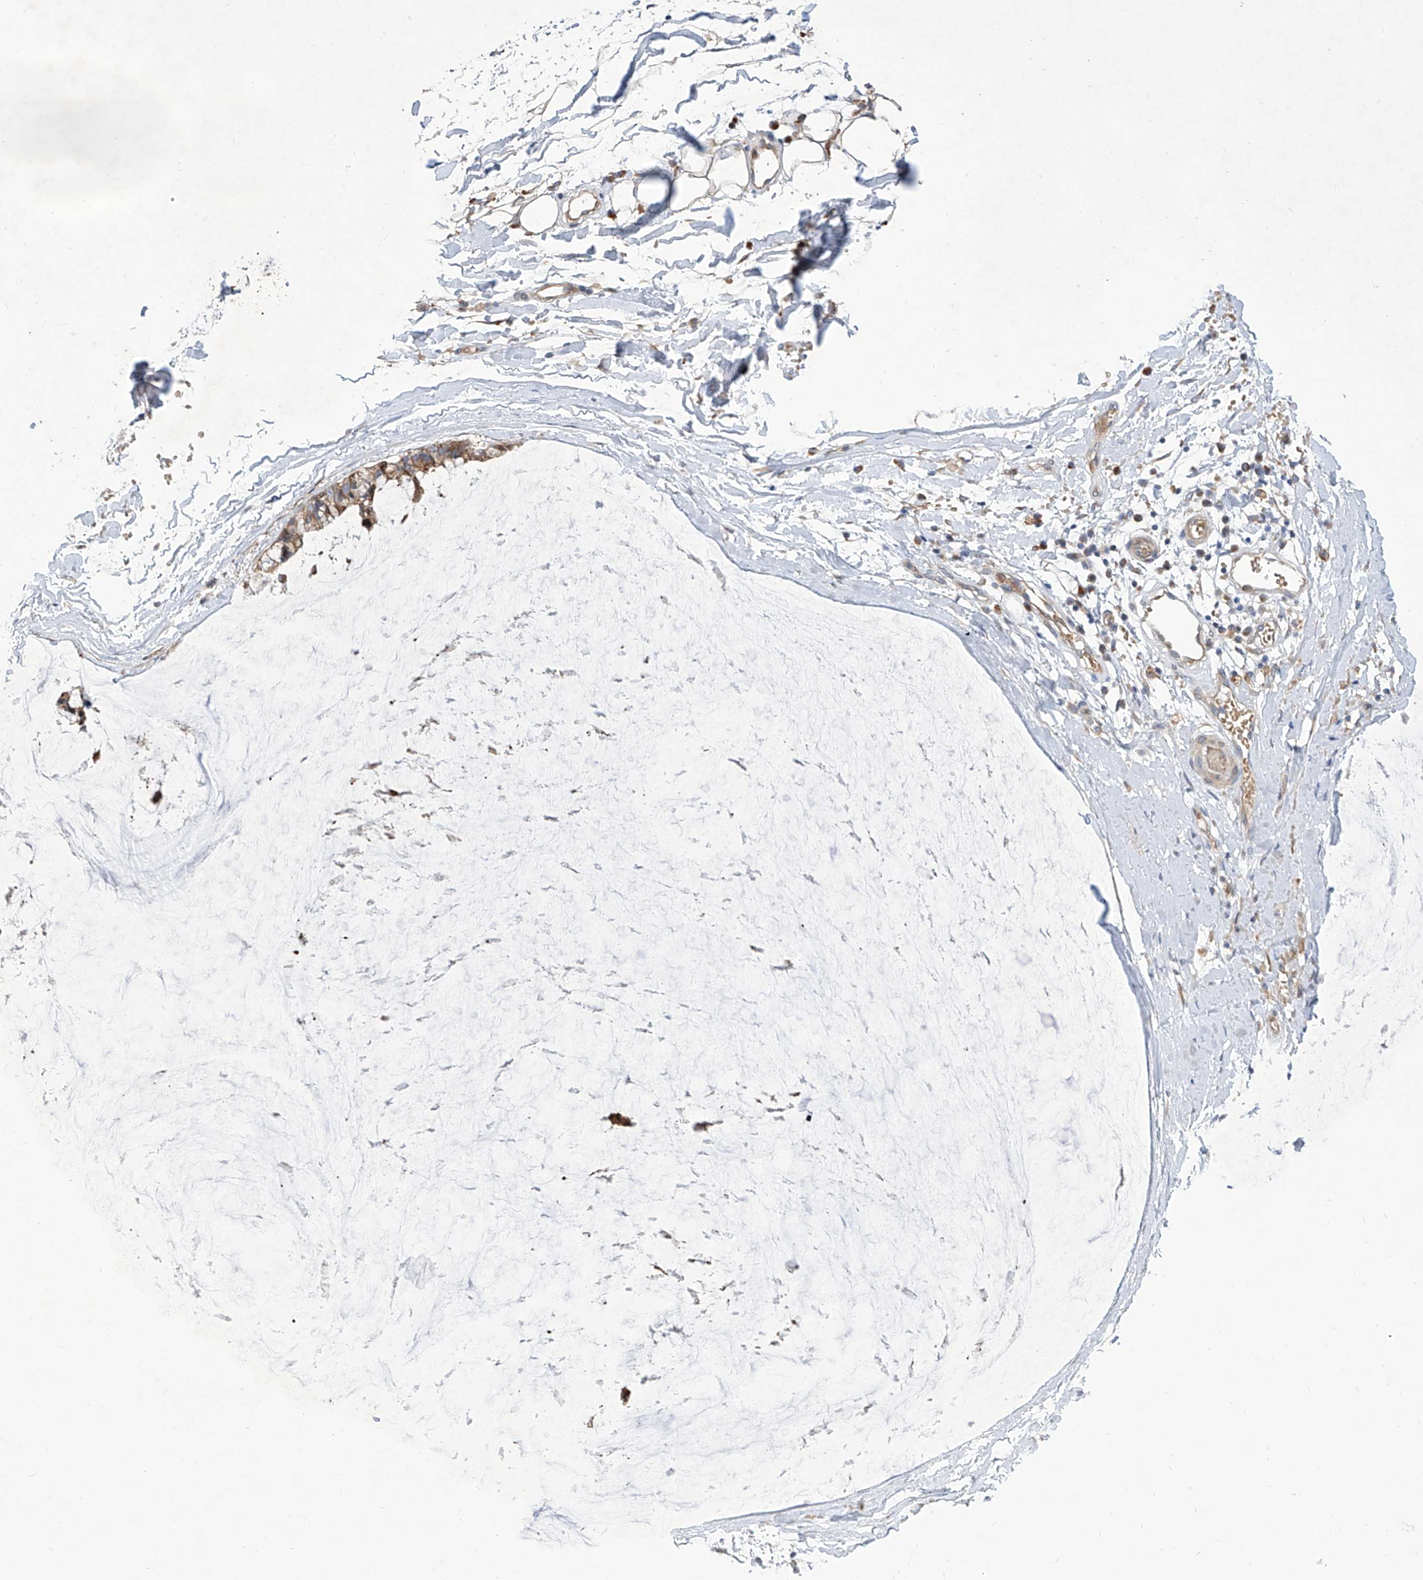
{"staining": {"intensity": "moderate", "quantity": ">75%", "location": "cytoplasmic/membranous"}, "tissue": "ovarian cancer", "cell_type": "Tumor cells", "image_type": "cancer", "snomed": [{"axis": "morphology", "description": "Cystadenocarcinoma, mucinous, NOS"}, {"axis": "topography", "description": "Ovary"}], "caption": "DAB immunohistochemical staining of human ovarian cancer demonstrates moderate cytoplasmic/membranous protein positivity in about >75% of tumor cells.", "gene": "LRRC1", "patient": {"sex": "female", "age": 39}}